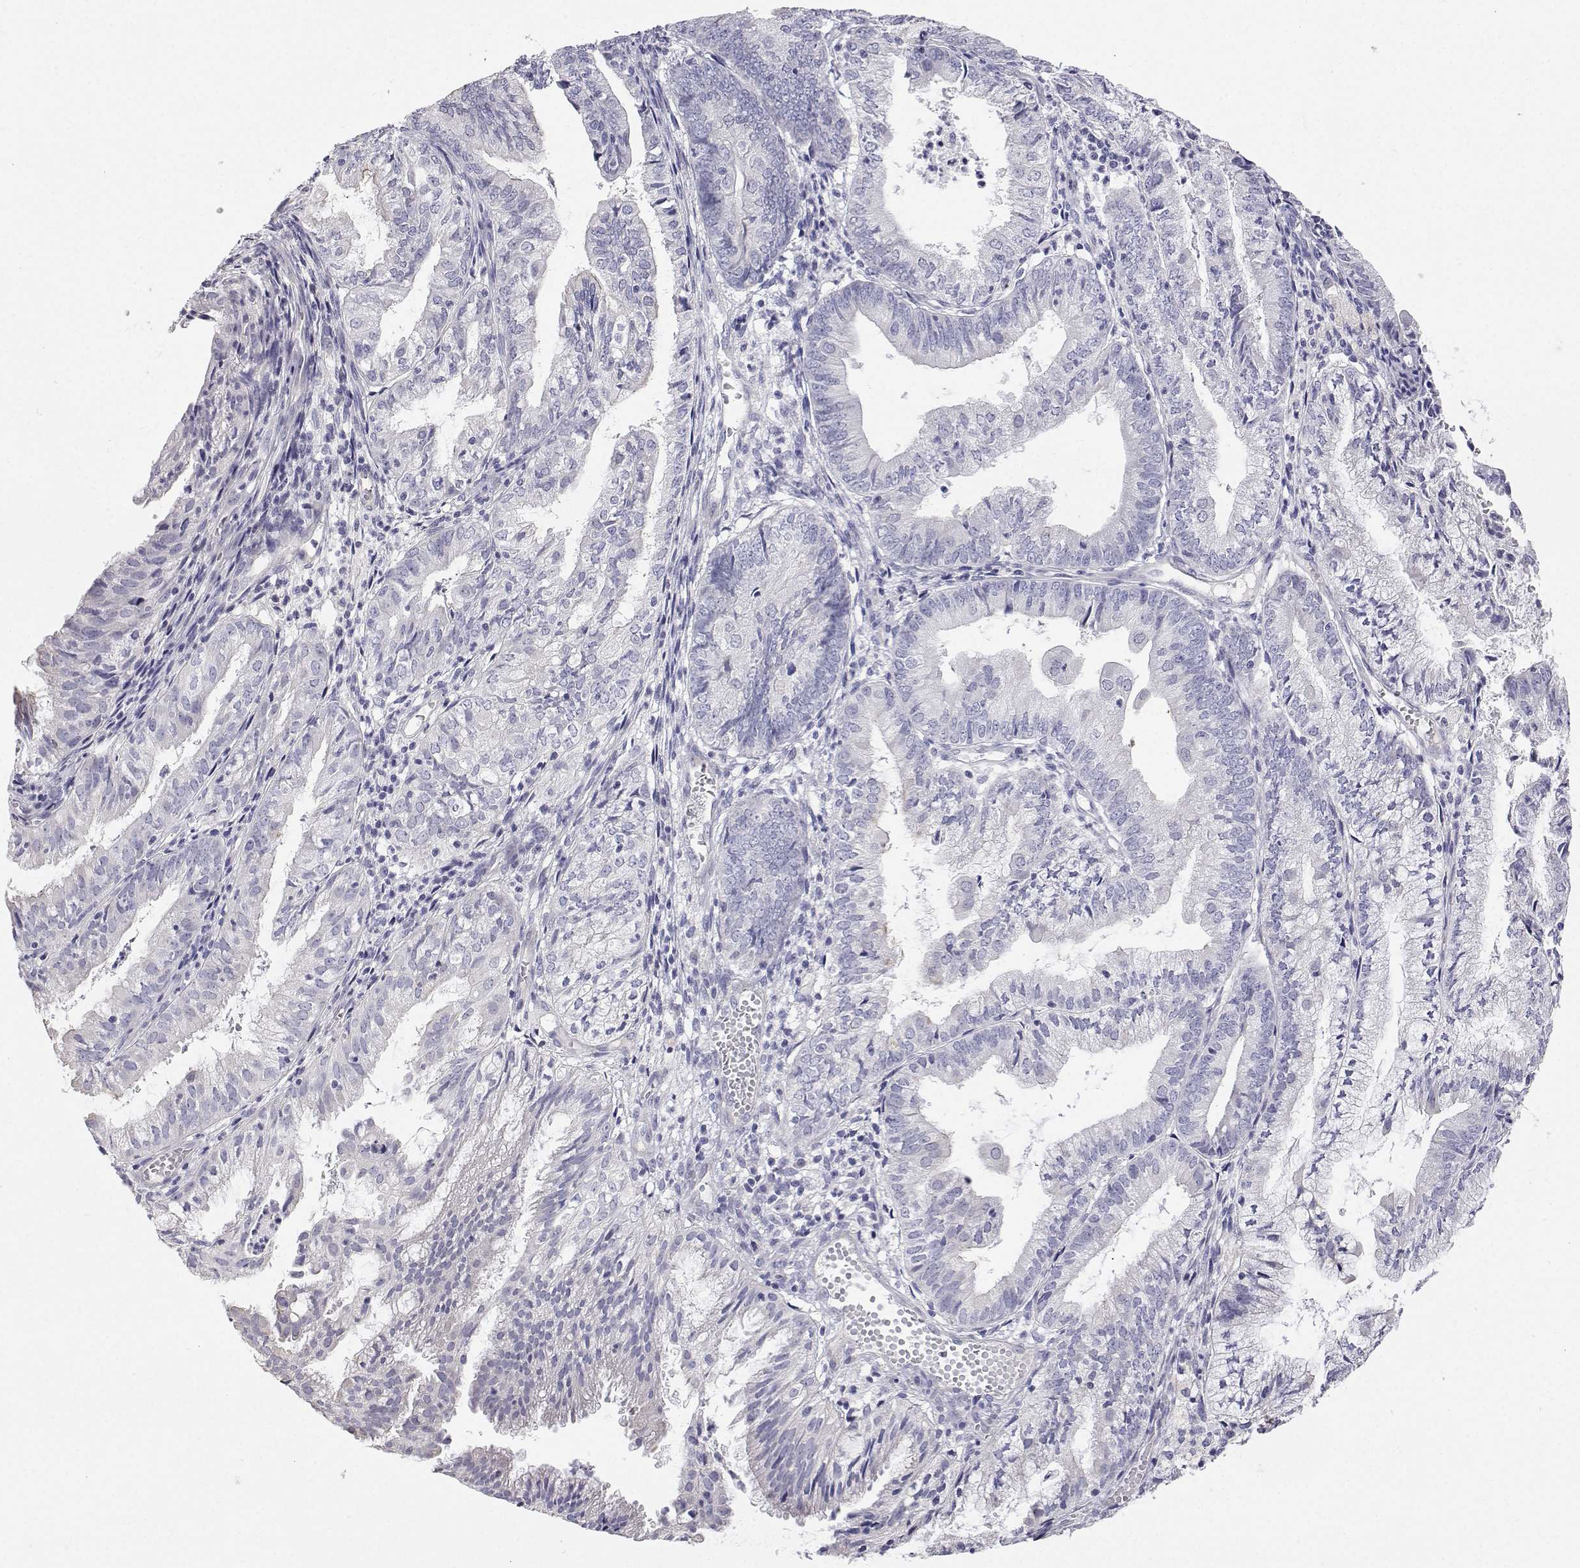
{"staining": {"intensity": "negative", "quantity": "none", "location": "none"}, "tissue": "endometrial cancer", "cell_type": "Tumor cells", "image_type": "cancer", "snomed": [{"axis": "morphology", "description": "Adenocarcinoma, NOS"}, {"axis": "topography", "description": "Endometrium"}], "caption": "There is no significant positivity in tumor cells of endometrial adenocarcinoma.", "gene": "ANKRD65", "patient": {"sex": "female", "age": 55}}